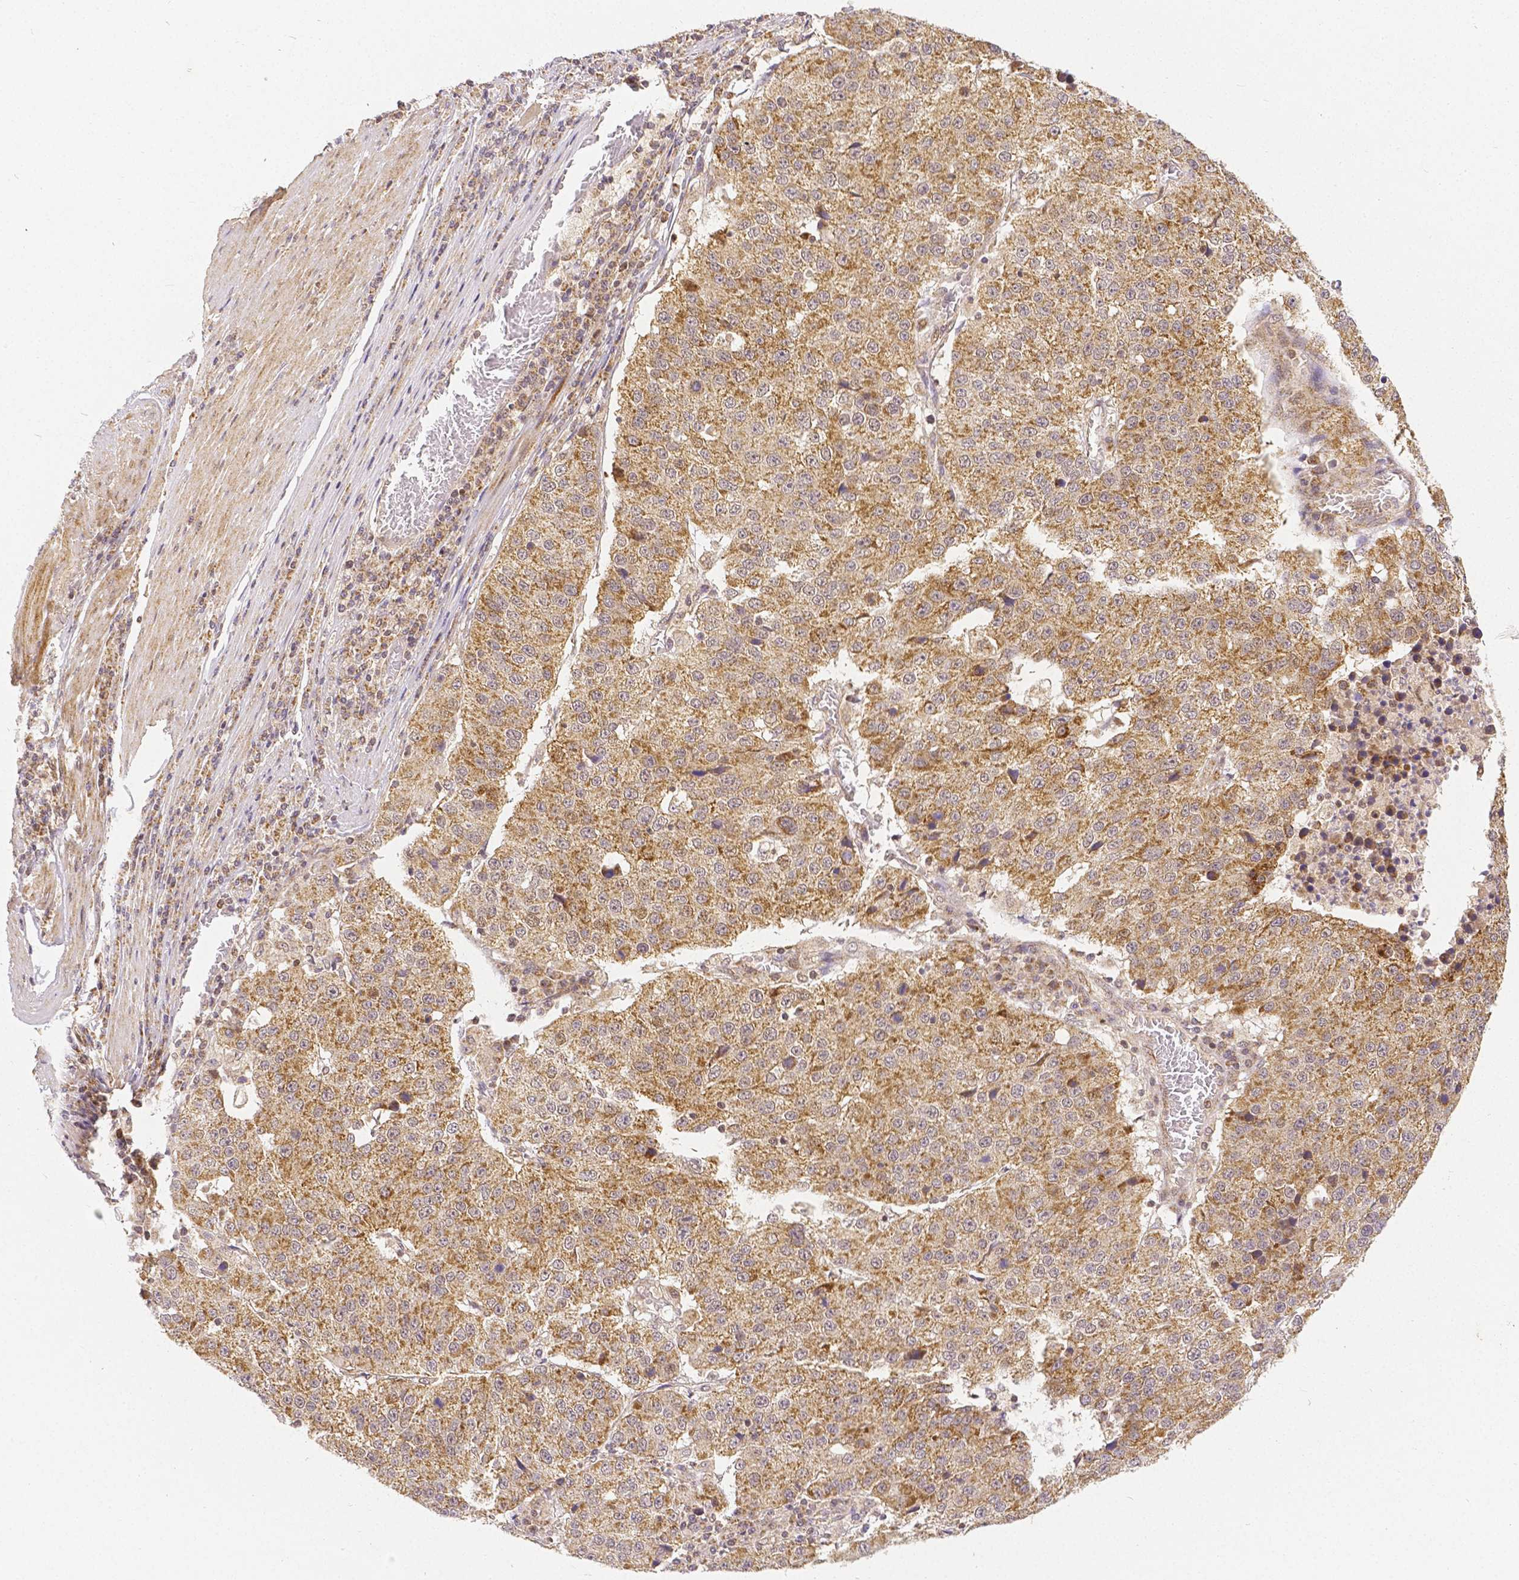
{"staining": {"intensity": "moderate", "quantity": ">75%", "location": "cytoplasmic/membranous,nuclear"}, "tissue": "stomach cancer", "cell_type": "Tumor cells", "image_type": "cancer", "snomed": [{"axis": "morphology", "description": "Adenocarcinoma, NOS"}, {"axis": "topography", "description": "Stomach"}], "caption": "The micrograph shows immunohistochemical staining of adenocarcinoma (stomach). There is moderate cytoplasmic/membranous and nuclear staining is identified in approximately >75% of tumor cells.", "gene": "RHOT1", "patient": {"sex": "male", "age": 71}}